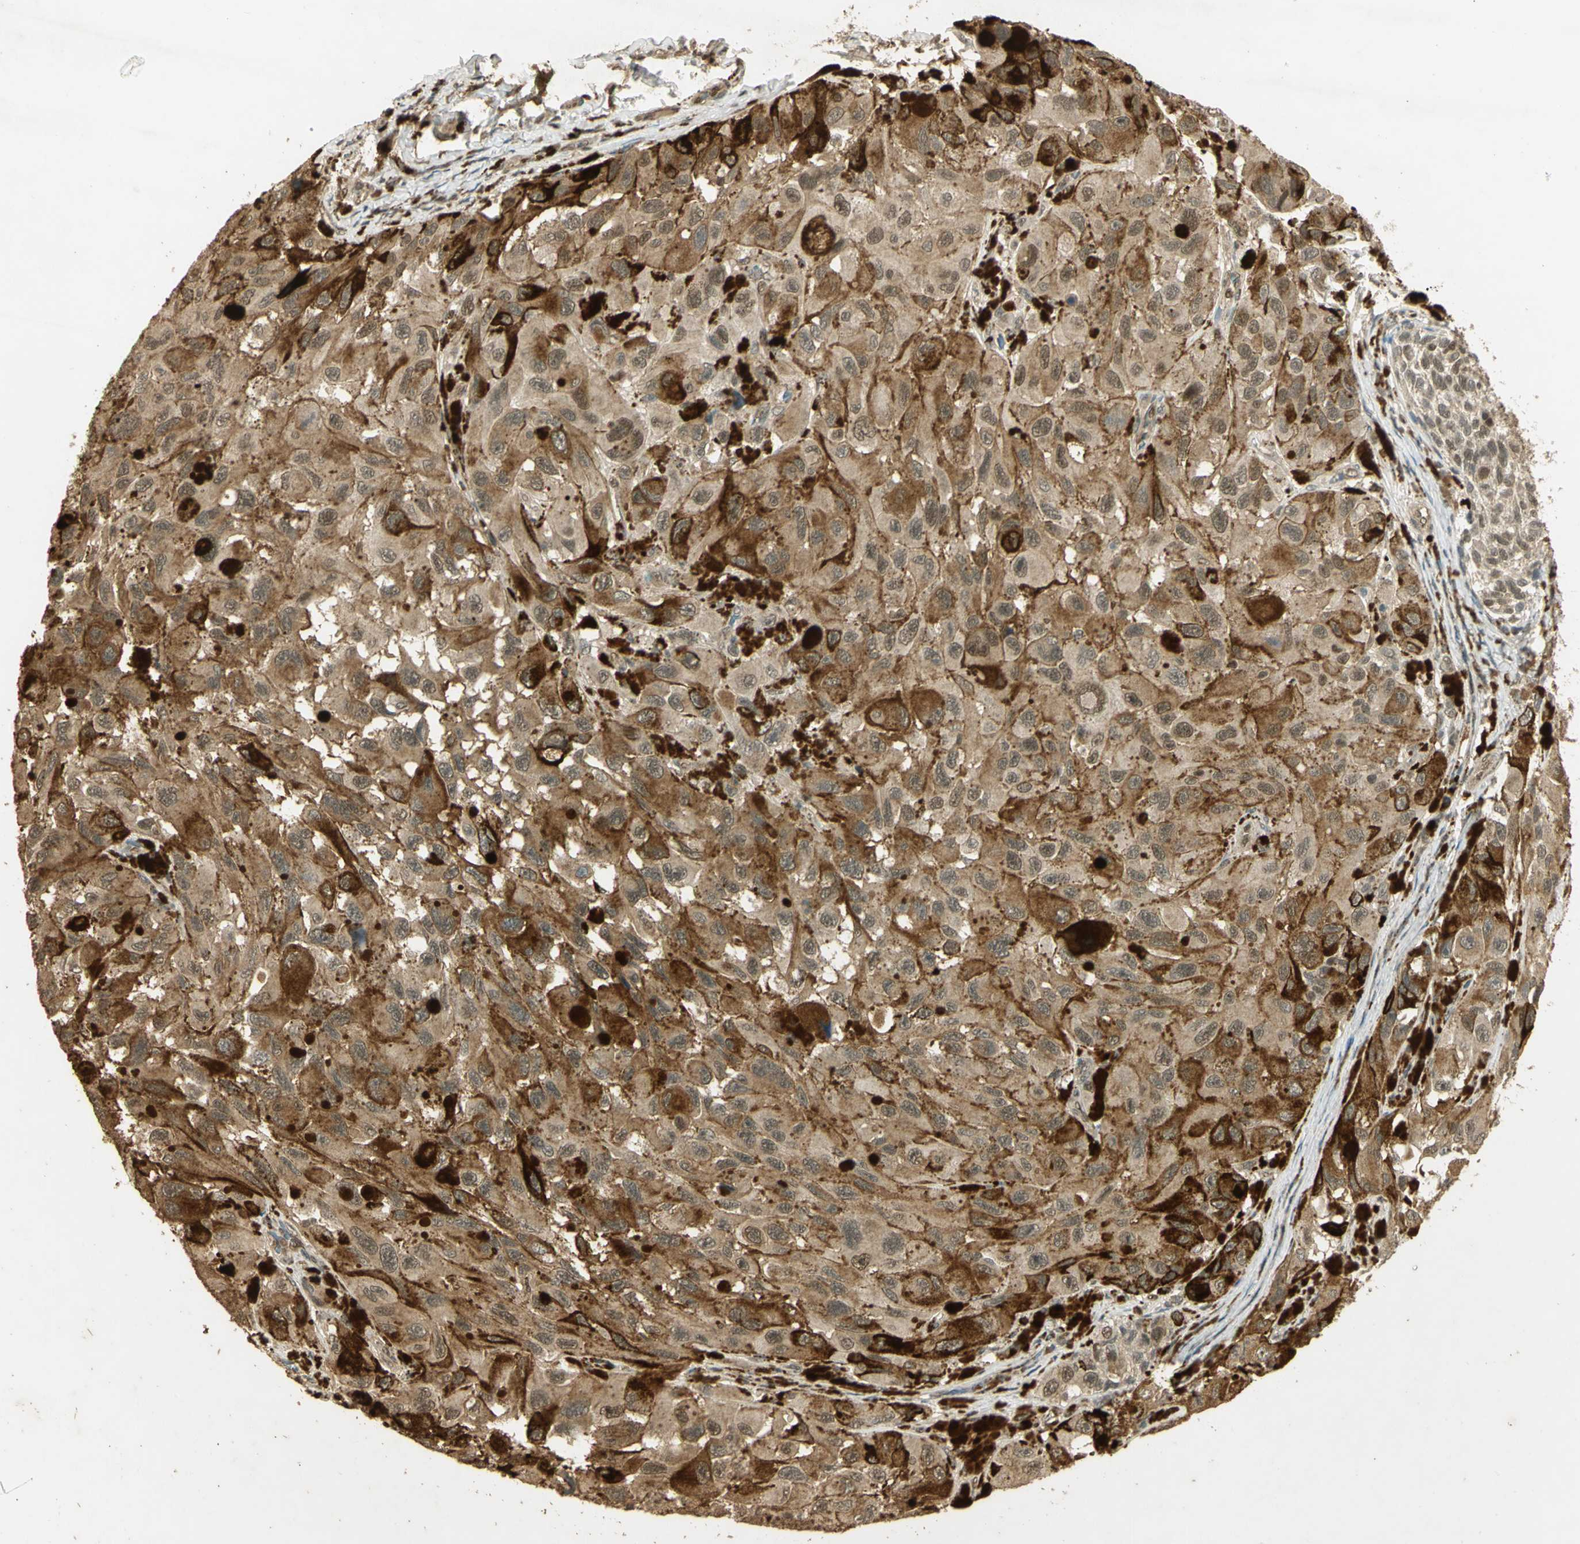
{"staining": {"intensity": "moderate", "quantity": "<25%", "location": "cytoplasmic/membranous"}, "tissue": "melanoma", "cell_type": "Tumor cells", "image_type": "cancer", "snomed": [{"axis": "morphology", "description": "Malignant melanoma, NOS"}, {"axis": "topography", "description": "Skin"}], "caption": "DAB (3,3'-diaminobenzidine) immunohistochemical staining of human melanoma displays moderate cytoplasmic/membranous protein staining in approximately <25% of tumor cells.", "gene": "GMEB2", "patient": {"sex": "female", "age": 73}}